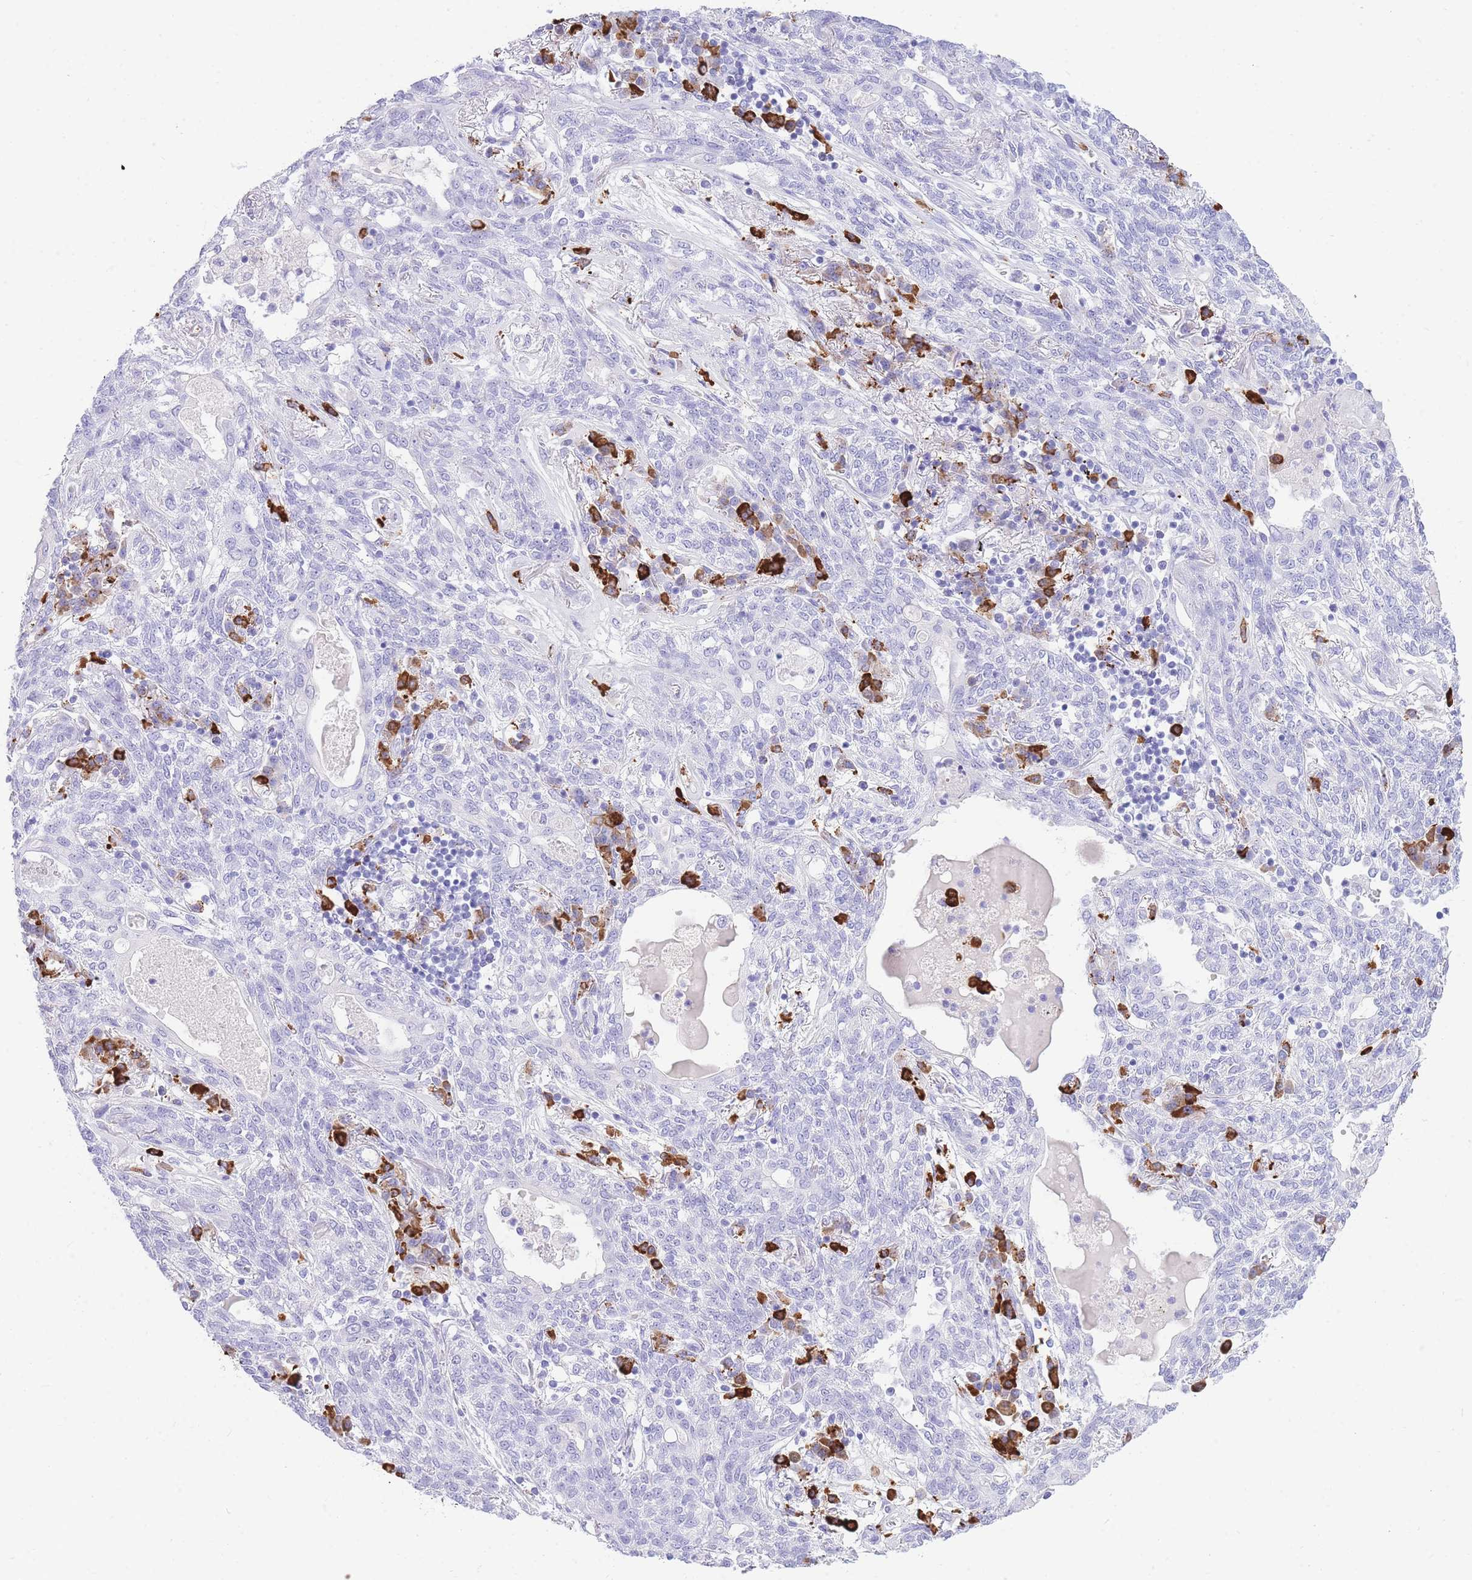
{"staining": {"intensity": "negative", "quantity": "none", "location": "none"}, "tissue": "lung cancer", "cell_type": "Tumor cells", "image_type": "cancer", "snomed": [{"axis": "morphology", "description": "Squamous cell carcinoma, NOS"}, {"axis": "topography", "description": "Lung"}], "caption": "This histopathology image is of lung cancer (squamous cell carcinoma) stained with immunohistochemistry to label a protein in brown with the nuclei are counter-stained blue. There is no staining in tumor cells.", "gene": "ZFP62", "patient": {"sex": "female", "age": 70}}